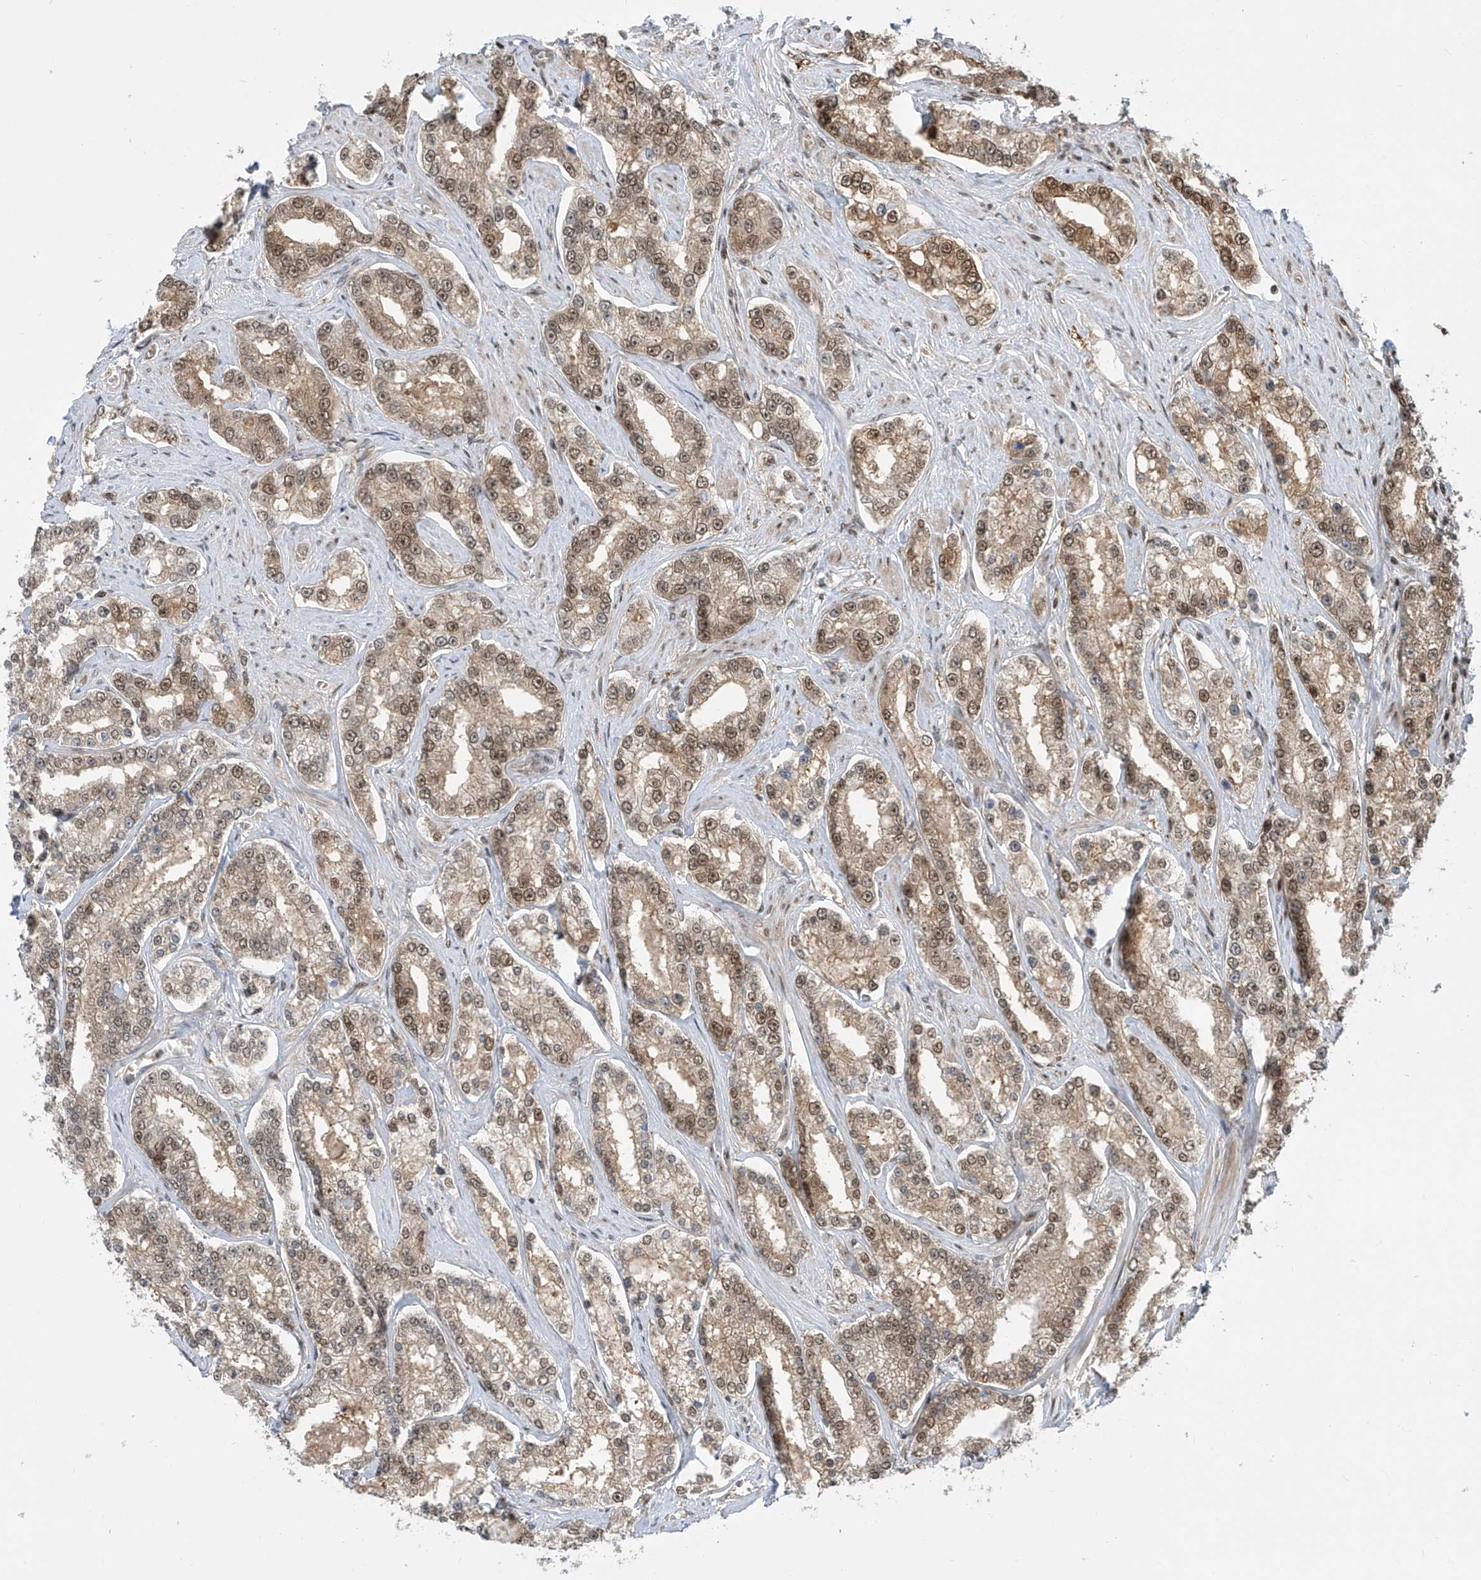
{"staining": {"intensity": "moderate", "quantity": ">75%", "location": "cytoplasmic/membranous,nuclear"}, "tissue": "prostate cancer", "cell_type": "Tumor cells", "image_type": "cancer", "snomed": [{"axis": "morphology", "description": "Normal tissue, NOS"}, {"axis": "morphology", "description": "Adenocarcinoma, High grade"}, {"axis": "topography", "description": "Prostate"}], "caption": "IHC of prostate cancer reveals medium levels of moderate cytoplasmic/membranous and nuclear staining in approximately >75% of tumor cells.", "gene": "LAGE3", "patient": {"sex": "male", "age": 83}}